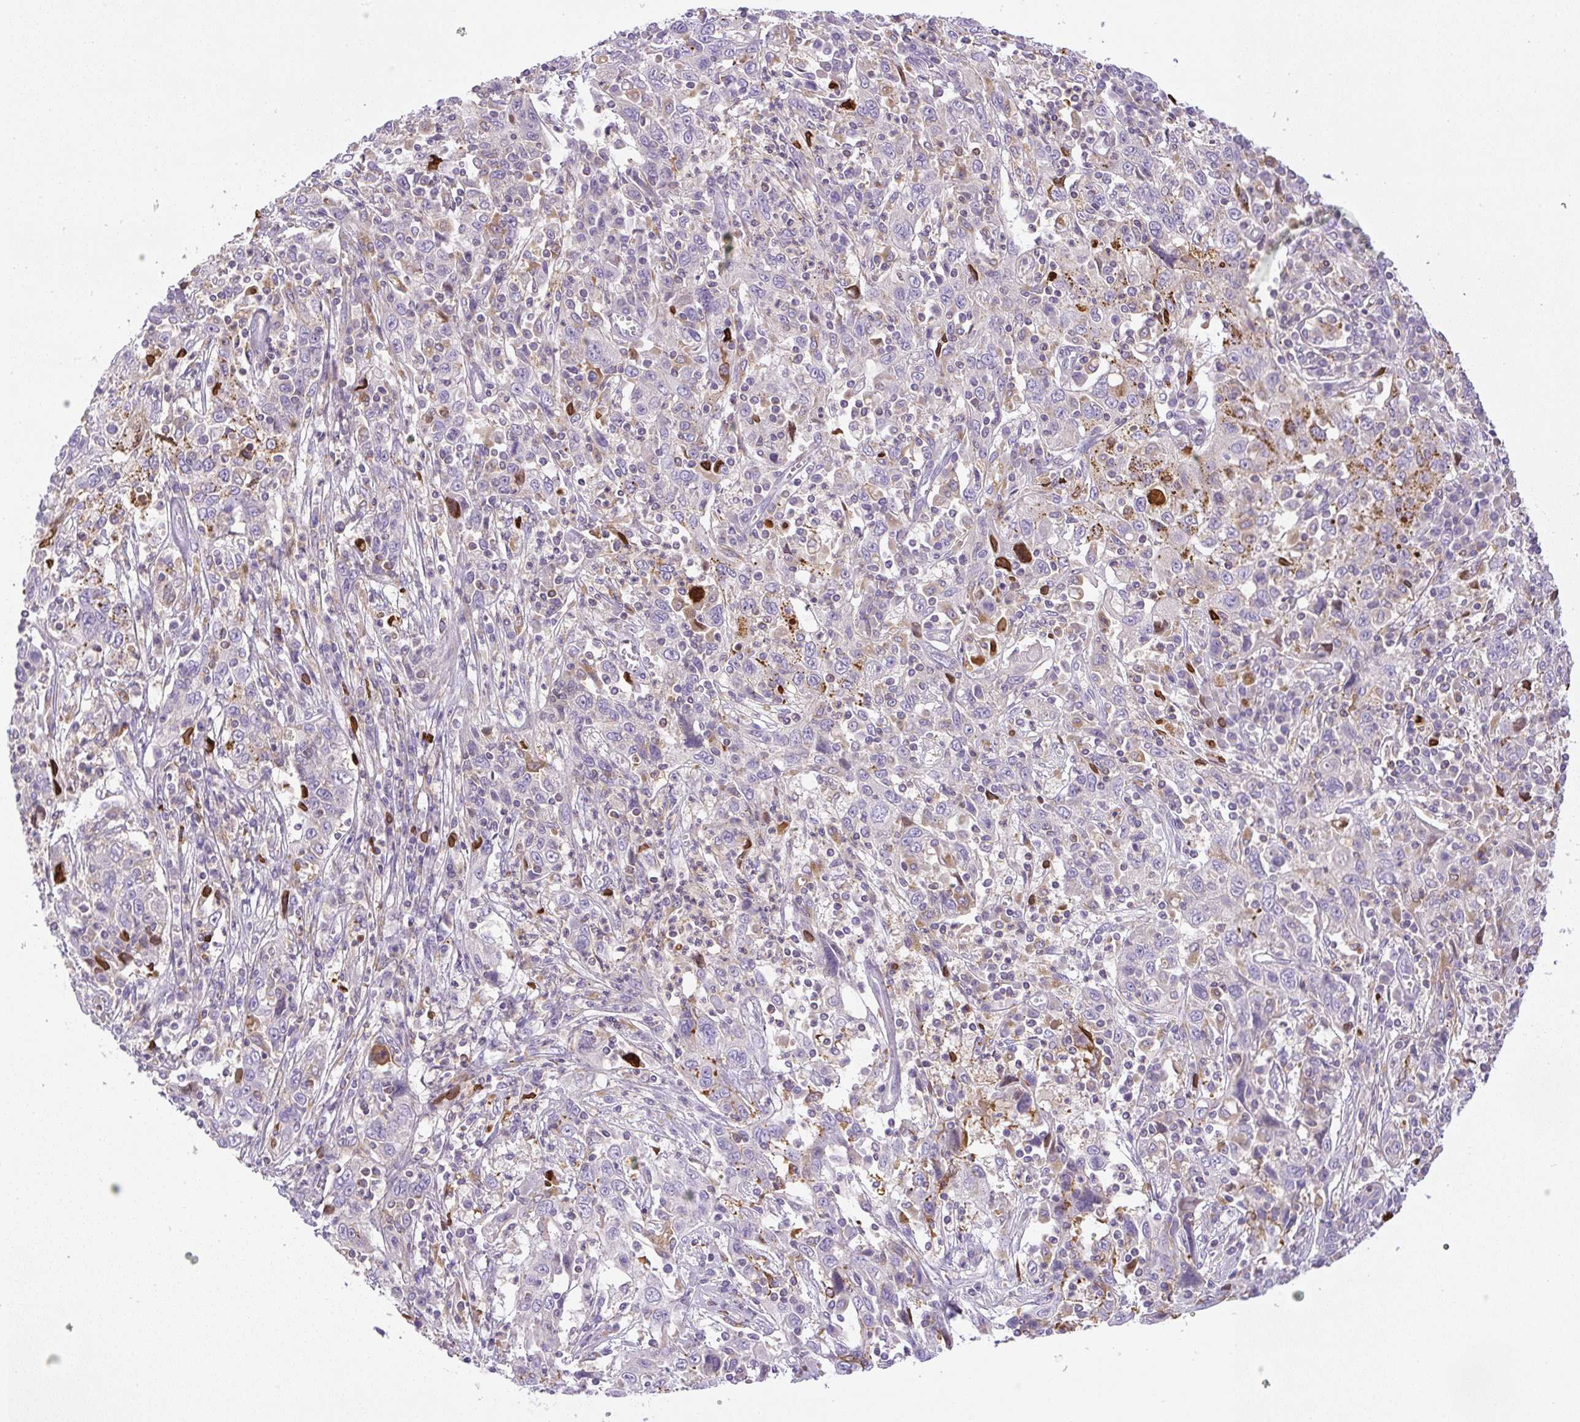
{"staining": {"intensity": "negative", "quantity": "none", "location": "none"}, "tissue": "cervical cancer", "cell_type": "Tumor cells", "image_type": "cancer", "snomed": [{"axis": "morphology", "description": "Squamous cell carcinoma, NOS"}, {"axis": "topography", "description": "Cervix"}], "caption": "Immunohistochemical staining of human squamous cell carcinoma (cervical) exhibits no significant positivity in tumor cells.", "gene": "PIP5KL1", "patient": {"sex": "female", "age": 46}}